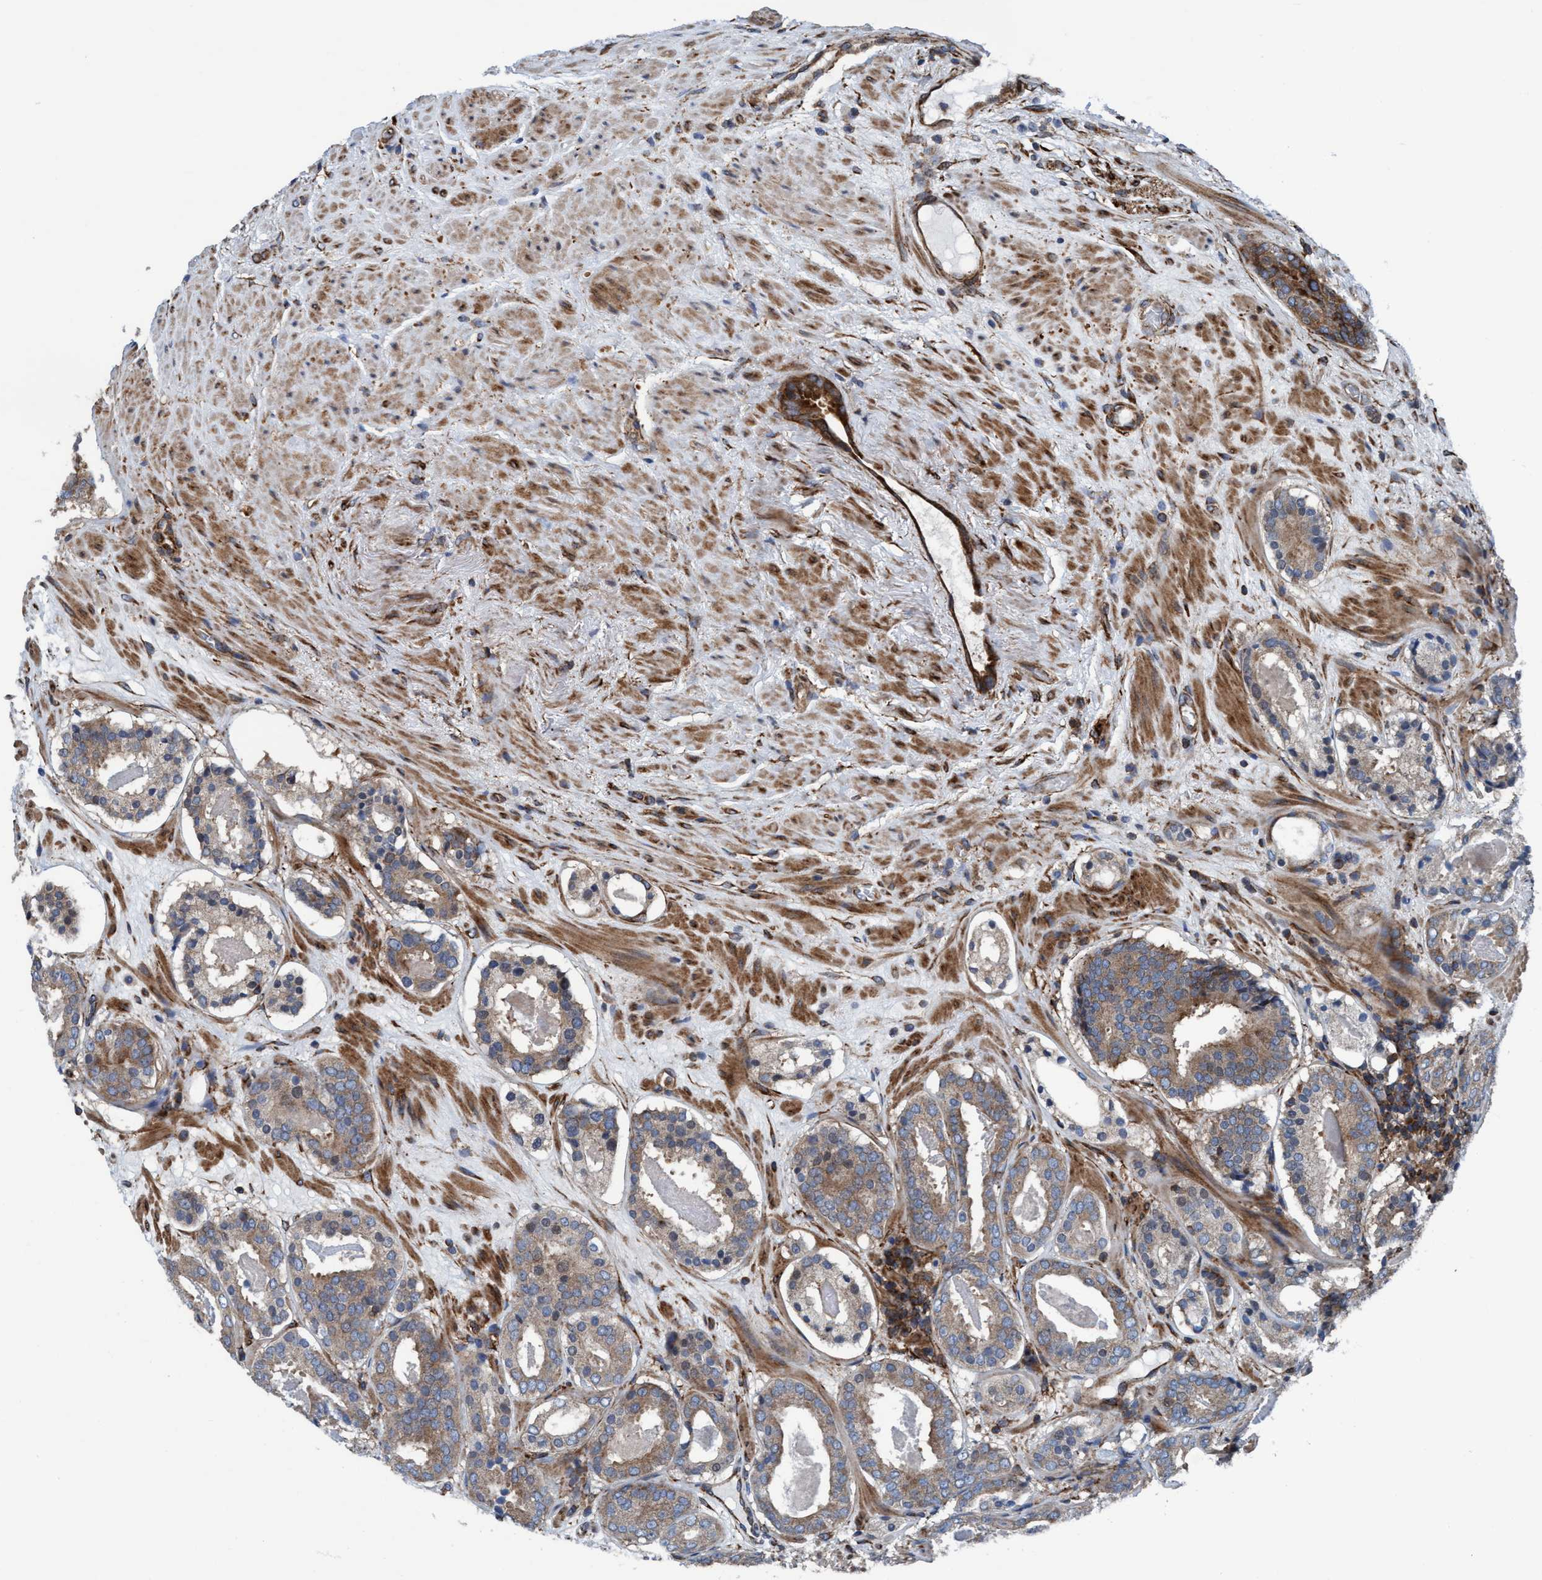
{"staining": {"intensity": "weak", "quantity": ">75%", "location": "cytoplasmic/membranous"}, "tissue": "prostate cancer", "cell_type": "Tumor cells", "image_type": "cancer", "snomed": [{"axis": "morphology", "description": "Adenocarcinoma, Low grade"}, {"axis": "topography", "description": "Prostate"}], "caption": "Immunohistochemistry (IHC) image of neoplastic tissue: human prostate cancer stained using immunohistochemistry shows low levels of weak protein expression localized specifically in the cytoplasmic/membranous of tumor cells, appearing as a cytoplasmic/membranous brown color.", "gene": "NMT1", "patient": {"sex": "male", "age": 69}}